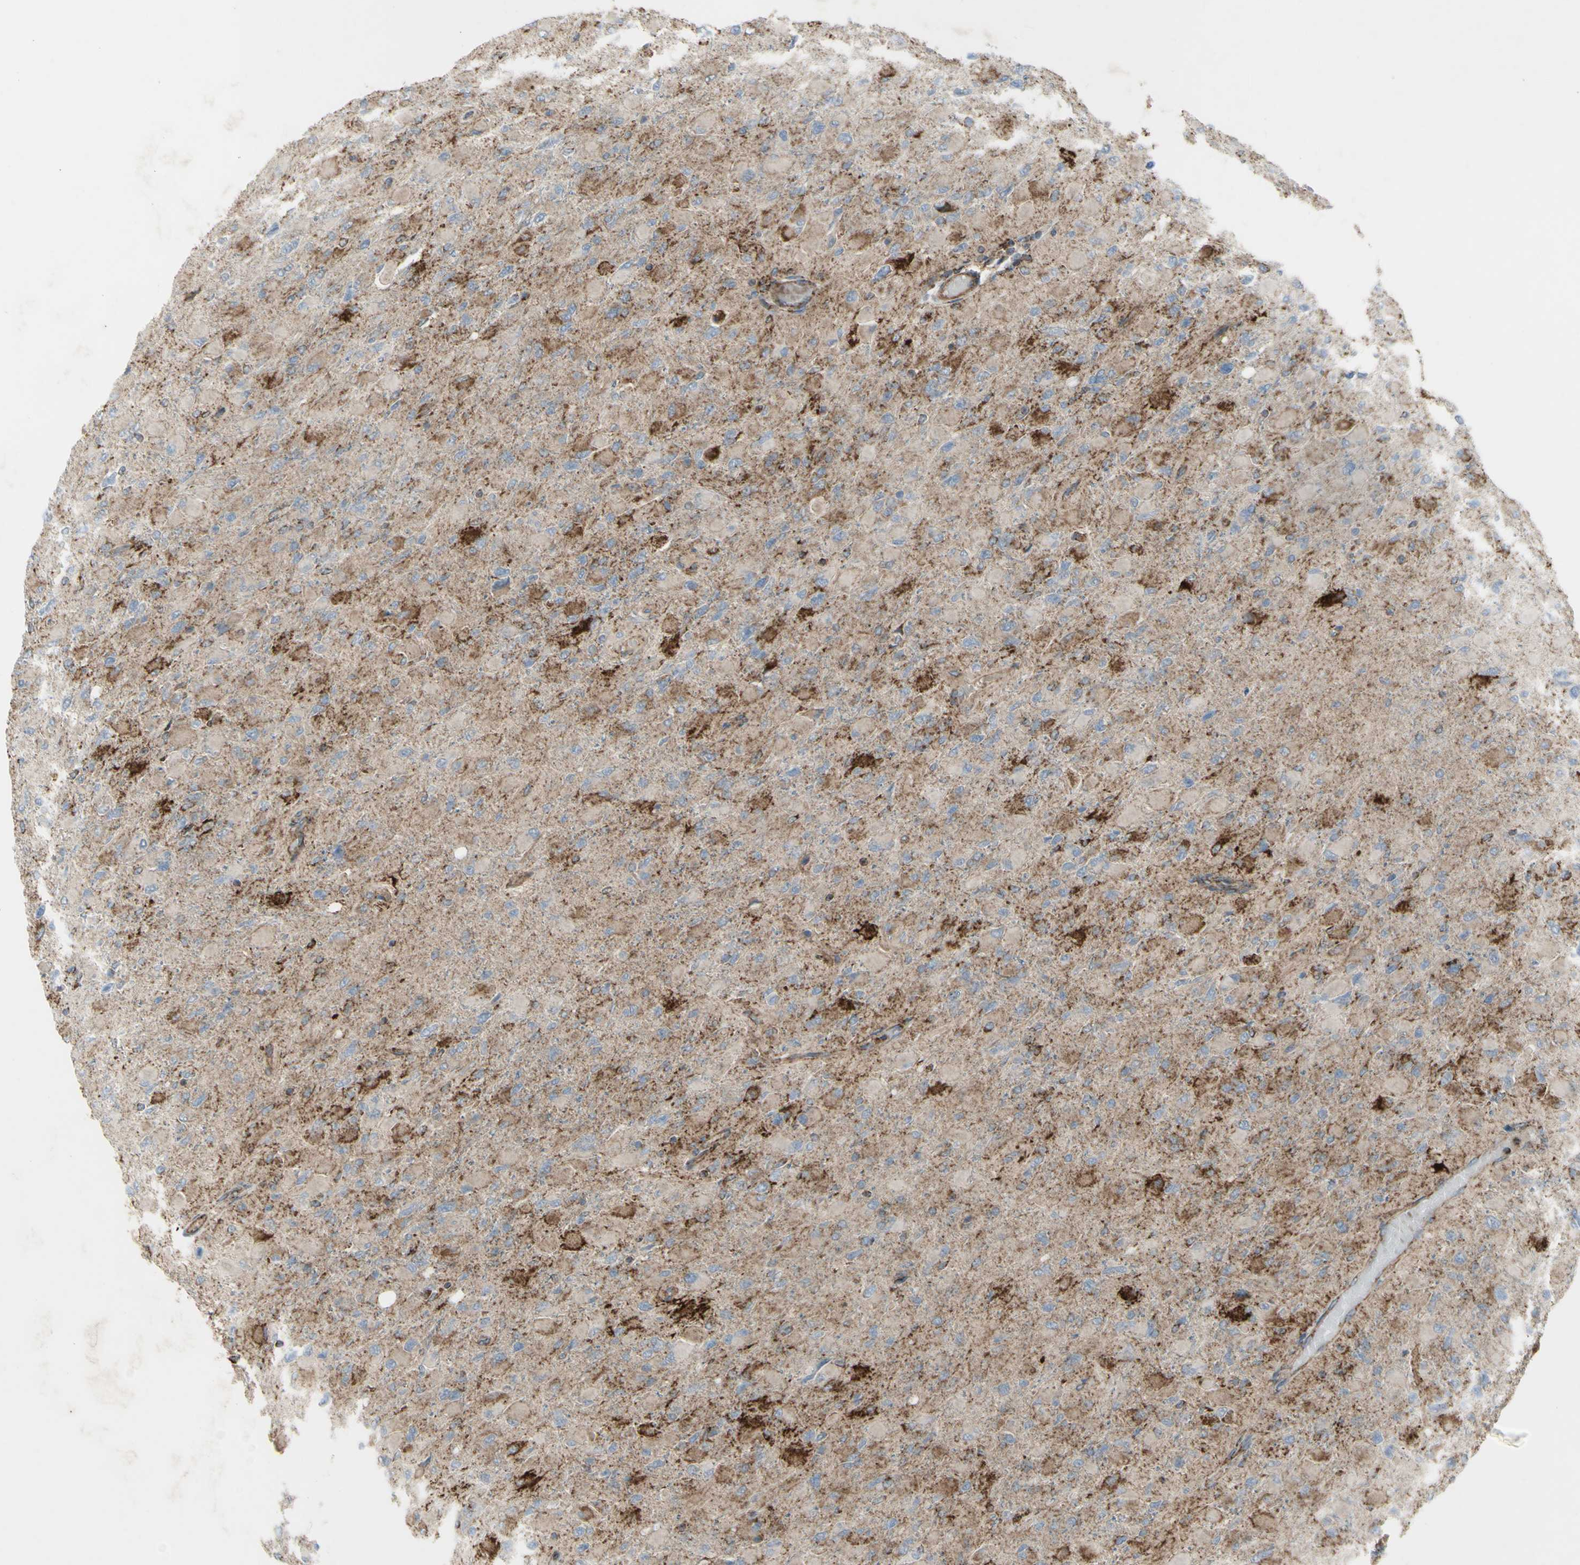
{"staining": {"intensity": "strong", "quantity": "<25%", "location": "cytoplasmic/membranous"}, "tissue": "glioma", "cell_type": "Tumor cells", "image_type": "cancer", "snomed": [{"axis": "morphology", "description": "Glioma, malignant, High grade"}, {"axis": "topography", "description": "Cerebral cortex"}], "caption": "Strong cytoplasmic/membranous expression is seen in approximately <25% of tumor cells in malignant glioma (high-grade). Nuclei are stained in blue.", "gene": "CYB5R1", "patient": {"sex": "female", "age": 36}}